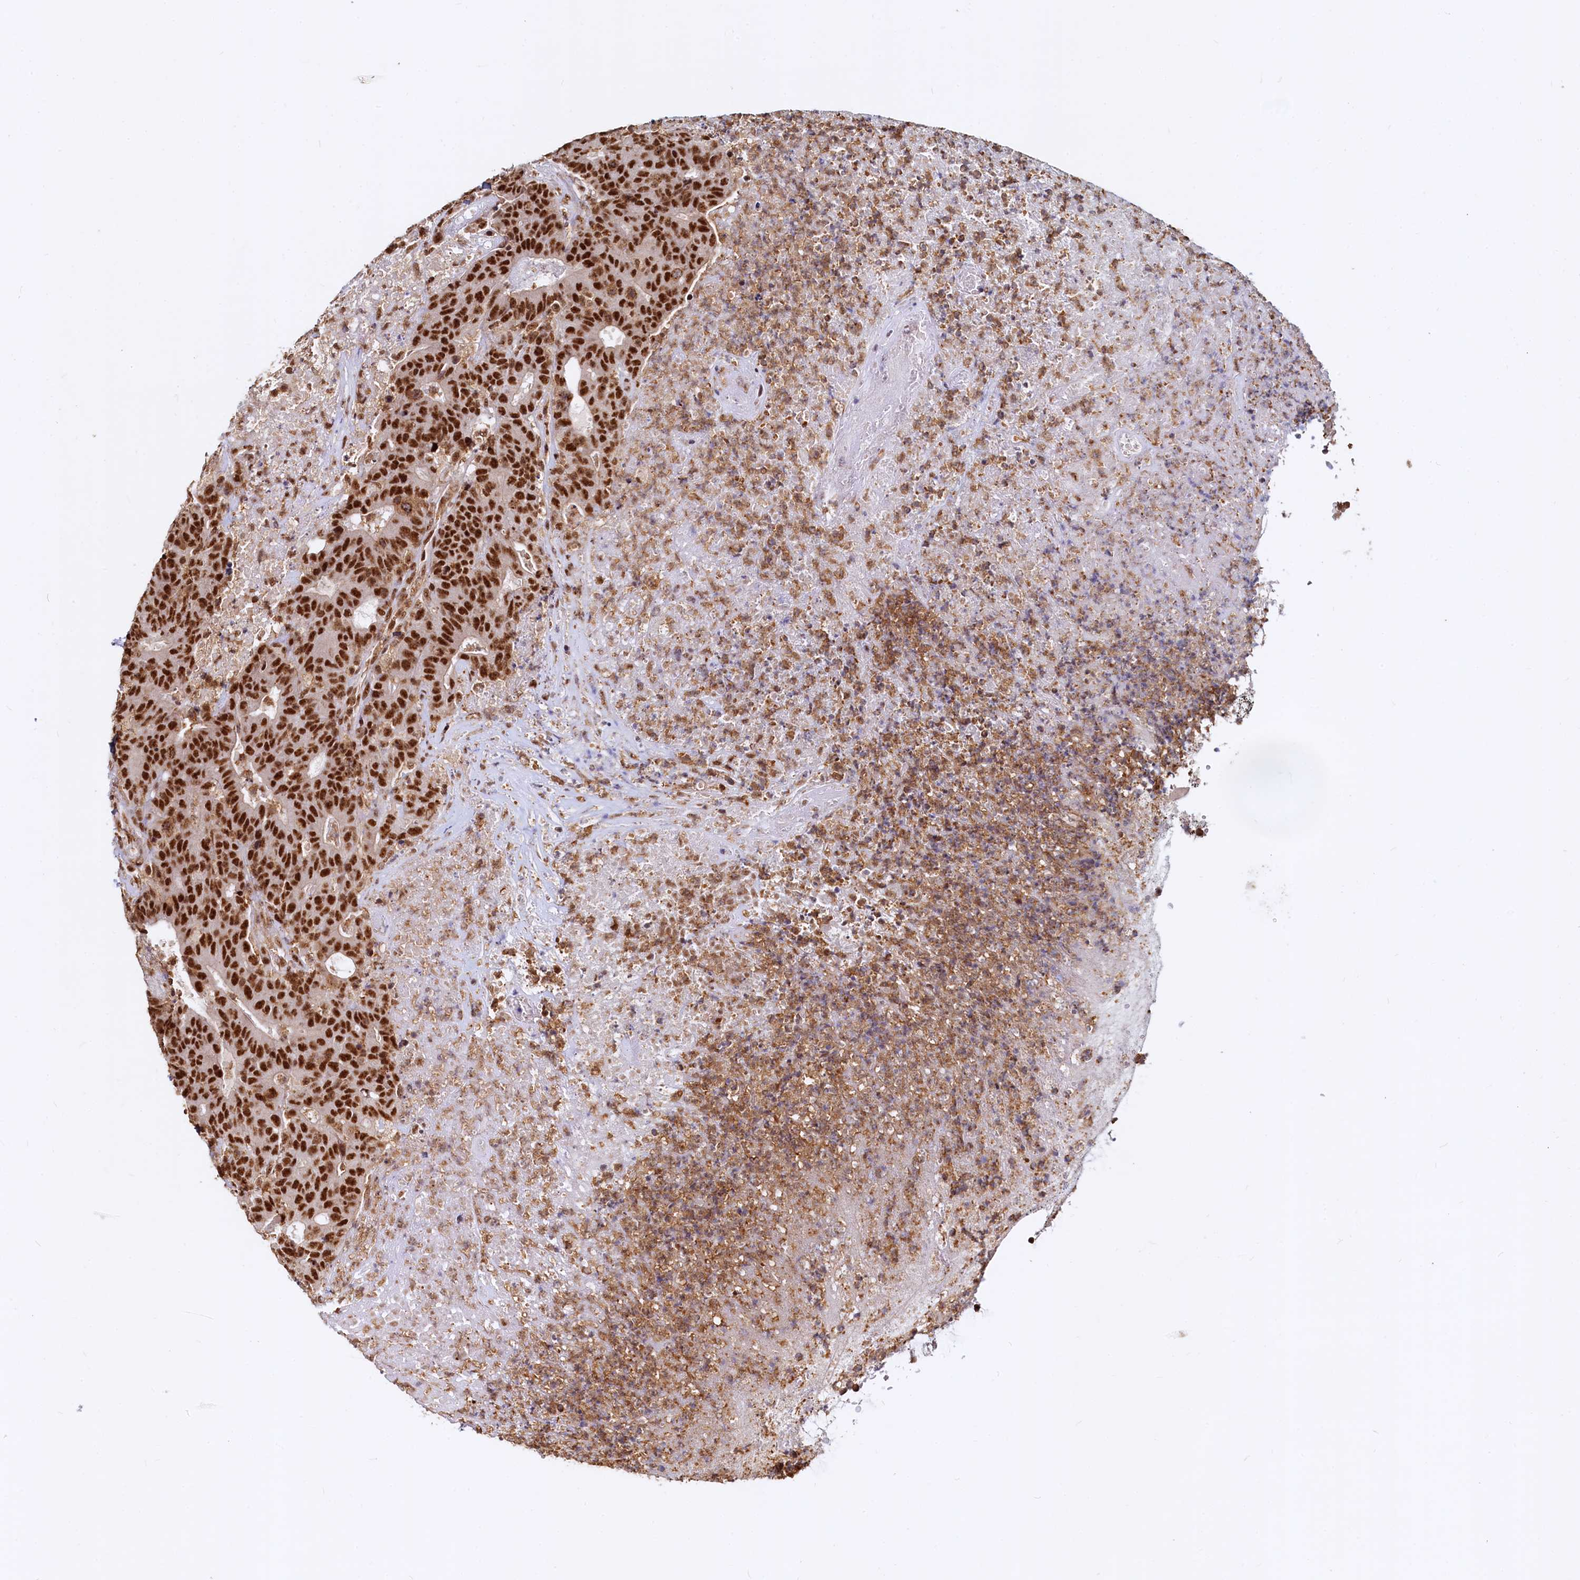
{"staining": {"intensity": "strong", "quantity": ">75%", "location": "nuclear"}, "tissue": "colorectal cancer", "cell_type": "Tumor cells", "image_type": "cancer", "snomed": [{"axis": "morphology", "description": "Adenocarcinoma, NOS"}, {"axis": "topography", "description": "Colon"}], "caption": "Adenocarcinoma (colorectal) stained with immunohistochemistry (IHC) exhibits strong nuclear staining in approximately >75% of tumor cells.", "gene": "RSRC2", "patient": {"sex": "female", "age": 75}}